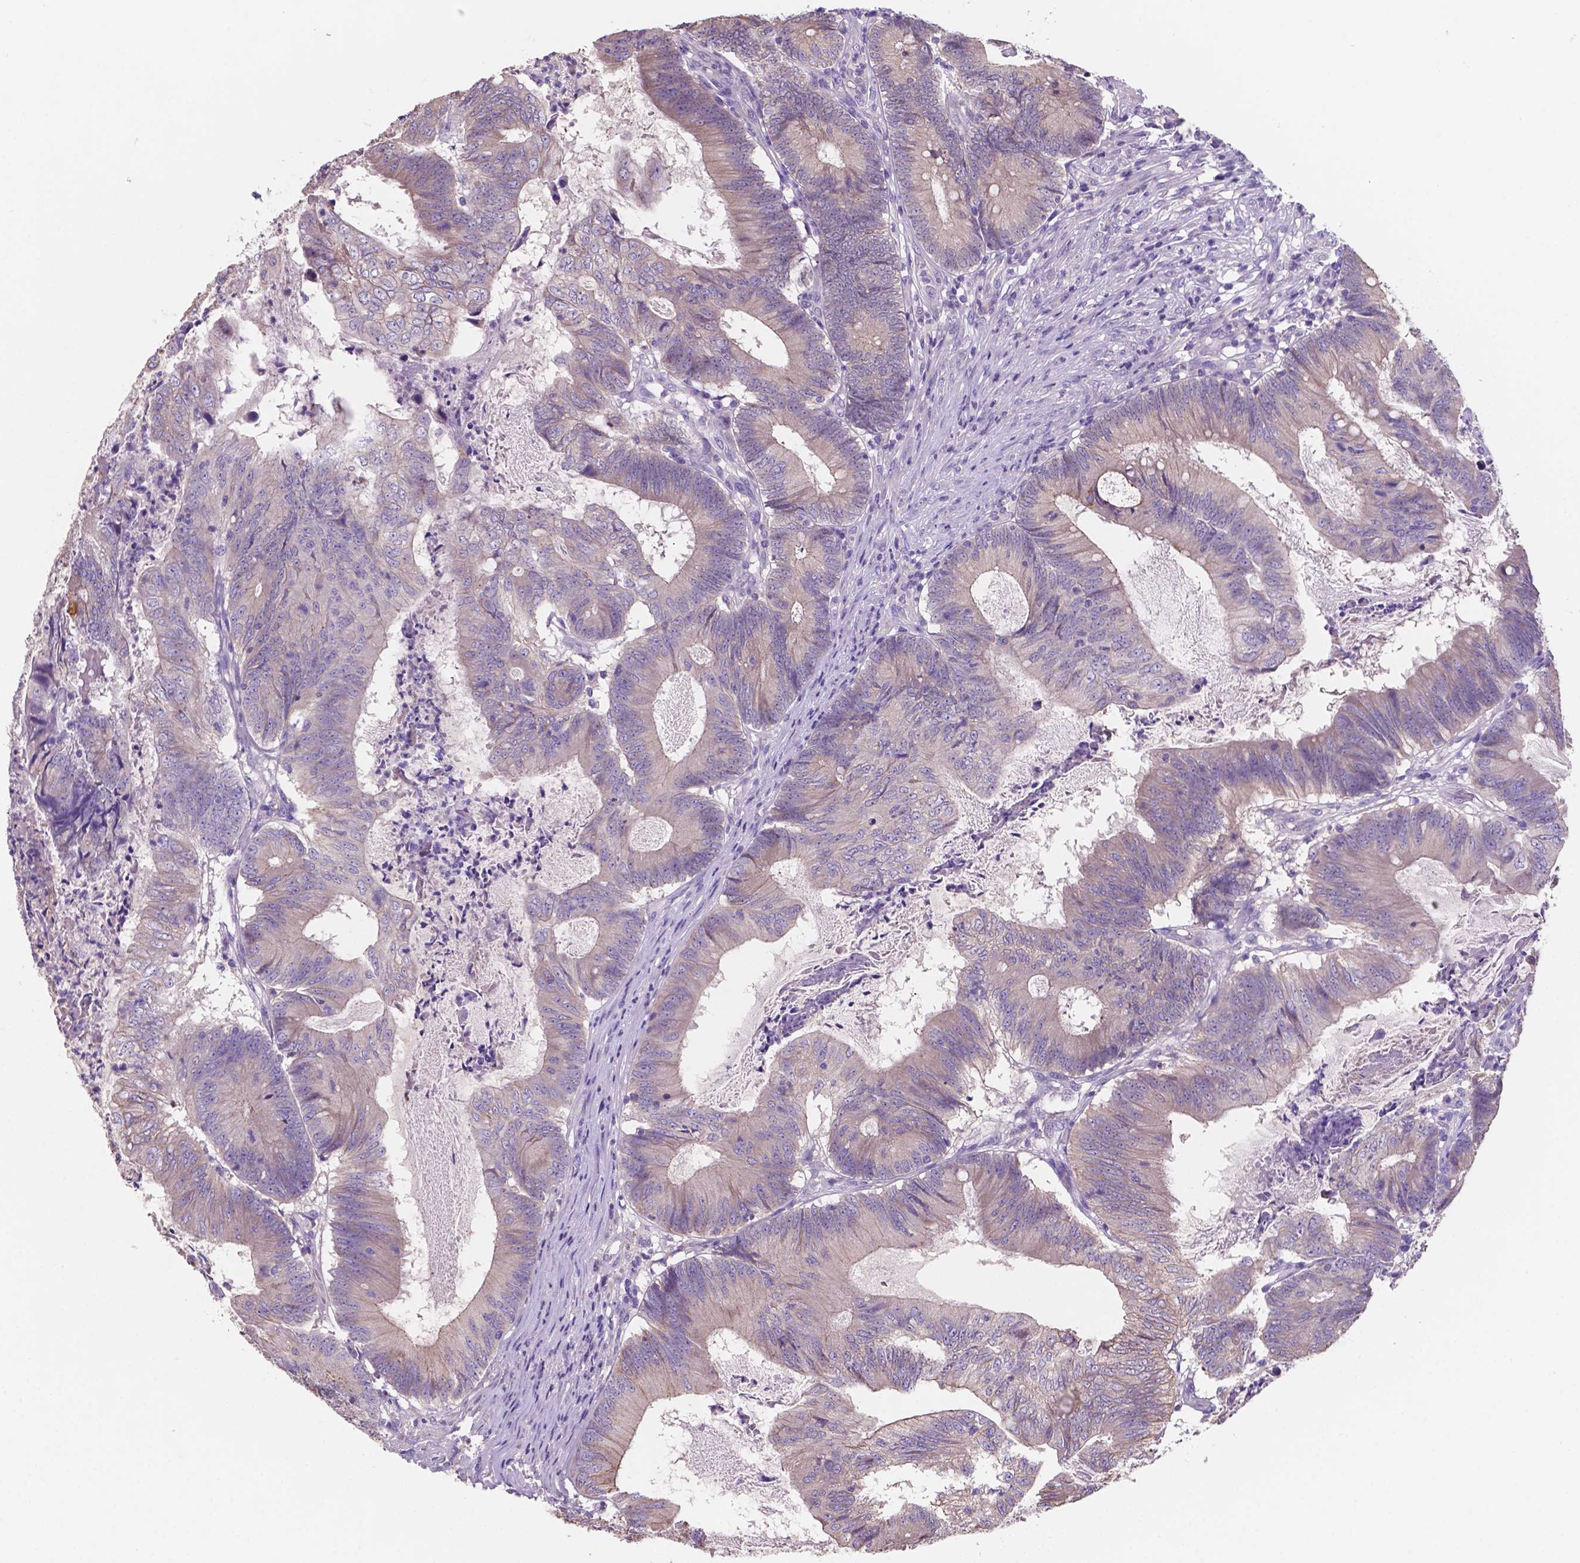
{"staining": {"intensity": "weak", "quantity": "<25%", "location": "cytoplasmic/membranous"}, "tissue": "colorectal cancer", "cell_type": "Tumor cells", "image_type": "cancer", "snomed": [{"axis": "morphology", "description": "Adenocarcinoma, NOS"}, {"axis": "topography", "description": "Colon"}], "caption": "Immunohistochemical staining of human adenocarcinoma (colorectal) shows no significant staining in tumor cells.", "gene": "MKRN2OS", "patient": {"sex": "female", "age": 70}}